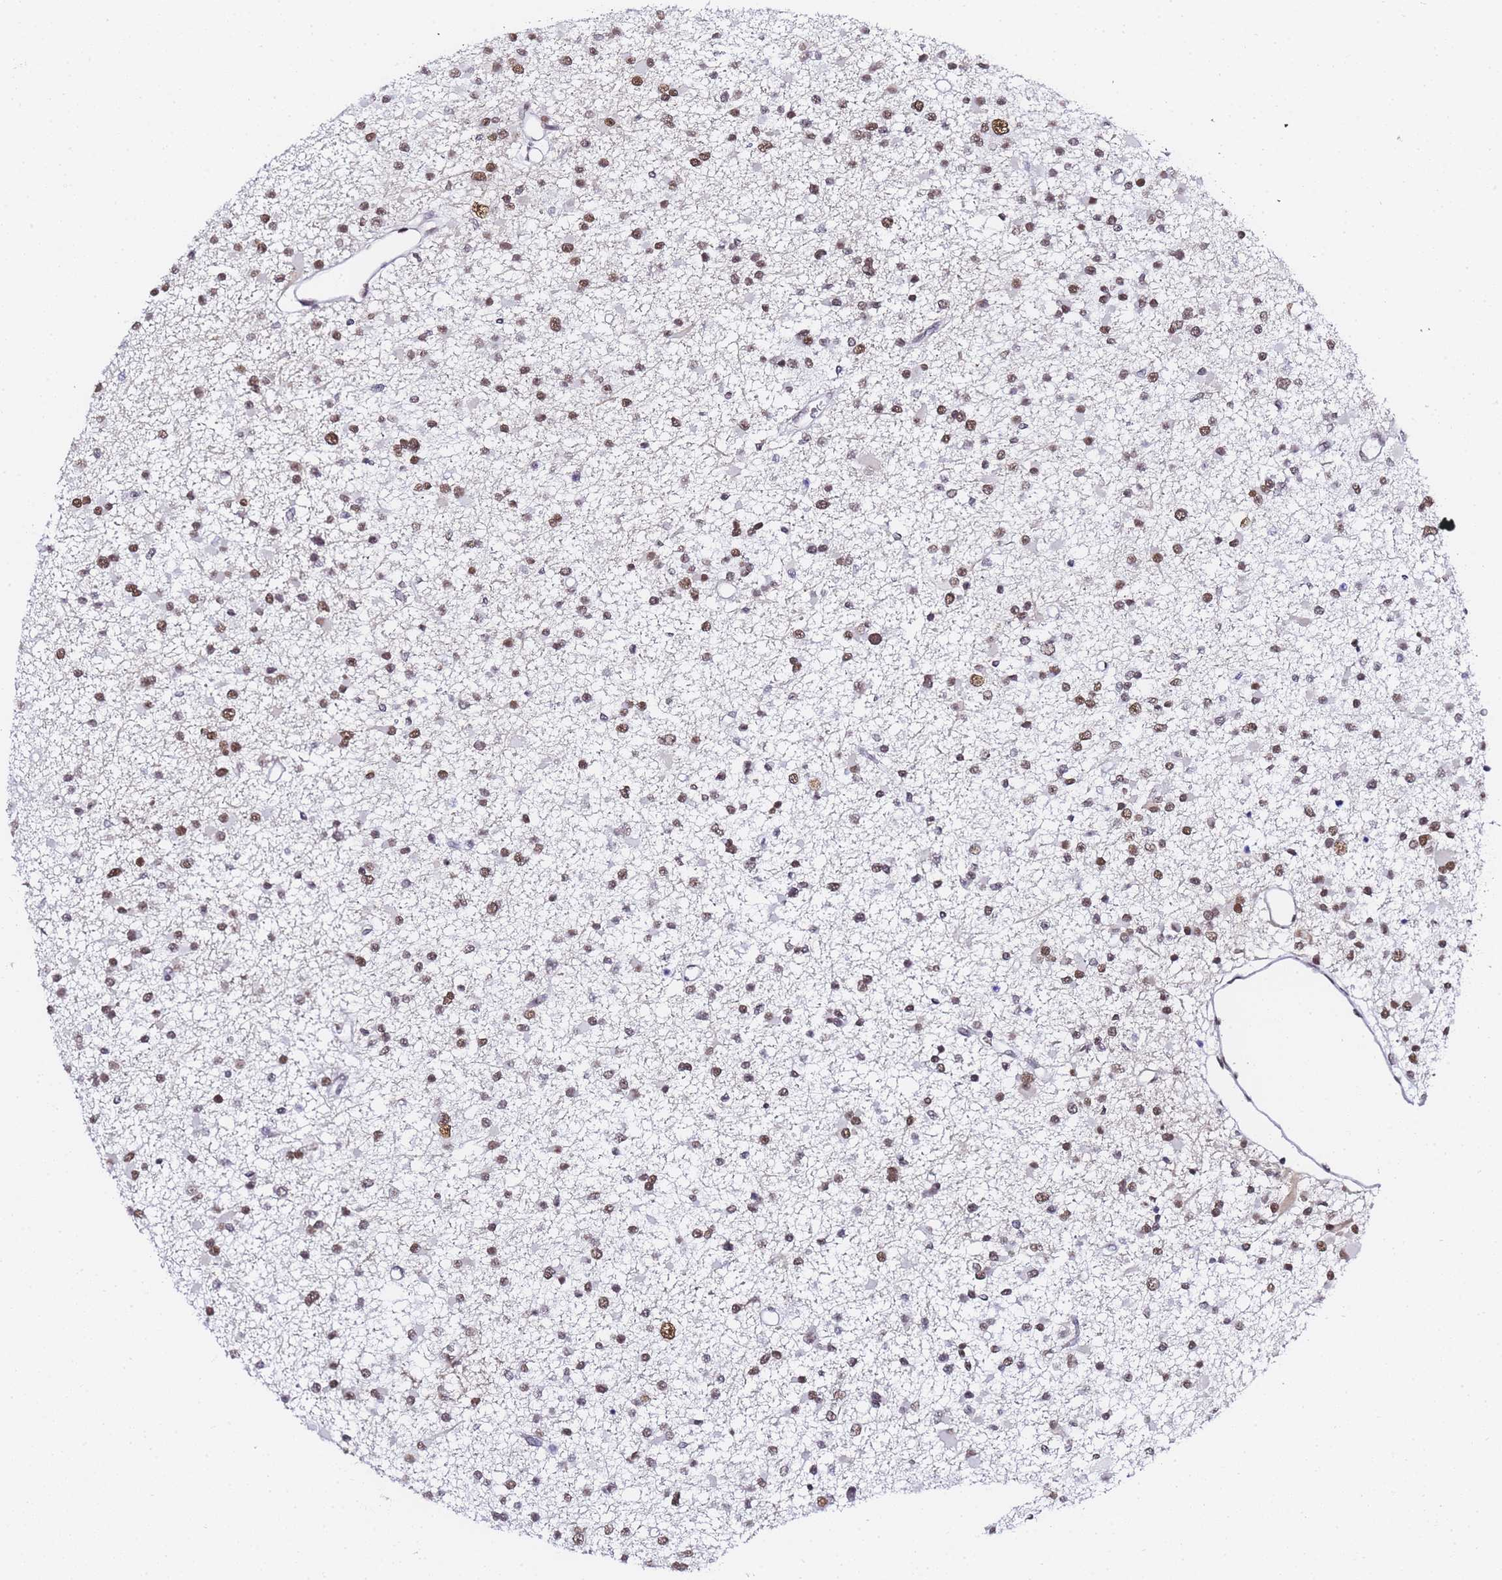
{"staining": {"intensity": "moderate", "quantity": "25%-75%", "location": "nuclear"}, "tissue": "glioma", "cell_type": "Tumor cells", "image_type": "cancer", "snomed": [{"axis": "morphology", "description": "Glioma, malignant, Low grade"}, {"axis": "topography", "description": "Brain"}], "caption": "Glioma stained with a protein marker shows moderate staining in tumor cells.", "gene": "POLR1A", "patient": {"sex": "female", "age": 22}}